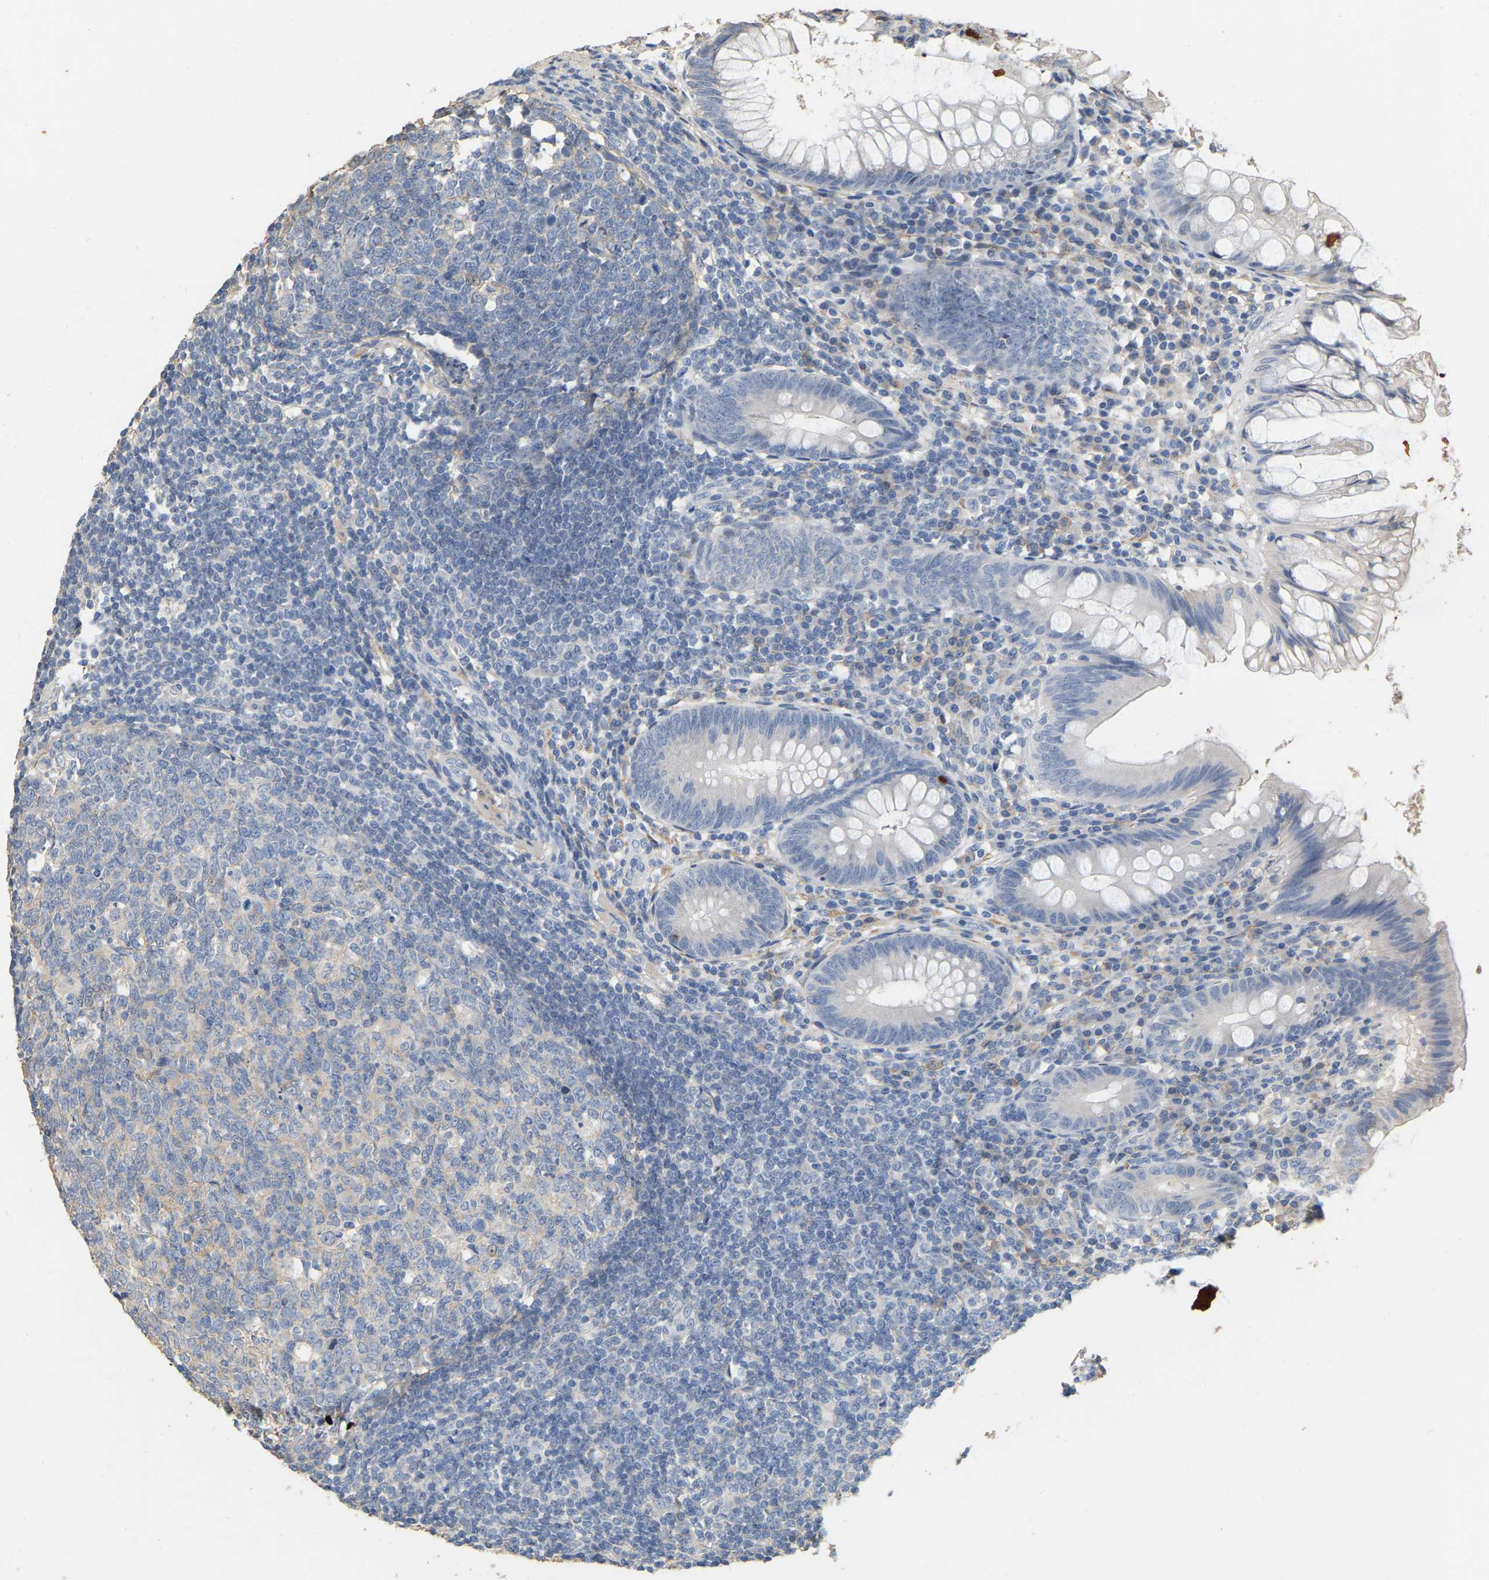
{"staining": {"intensity": "negative", "quantity": "none", "location": "none"}, "tissue": "appendix", "cell_type": "Glandular cells", "image_type": "normal", "snomed": [{"axis": "morphology", "description": "Normal tissue, NOS"}, {"axis": "topography", "description": "Appendix"}], "caption": "Appendix stained for a protein using immunohistochemistry (IHC) demonstrates no positivity glandular cells.", "gene": "NCS1", "patient": {"sex": "male", "age": 56}}